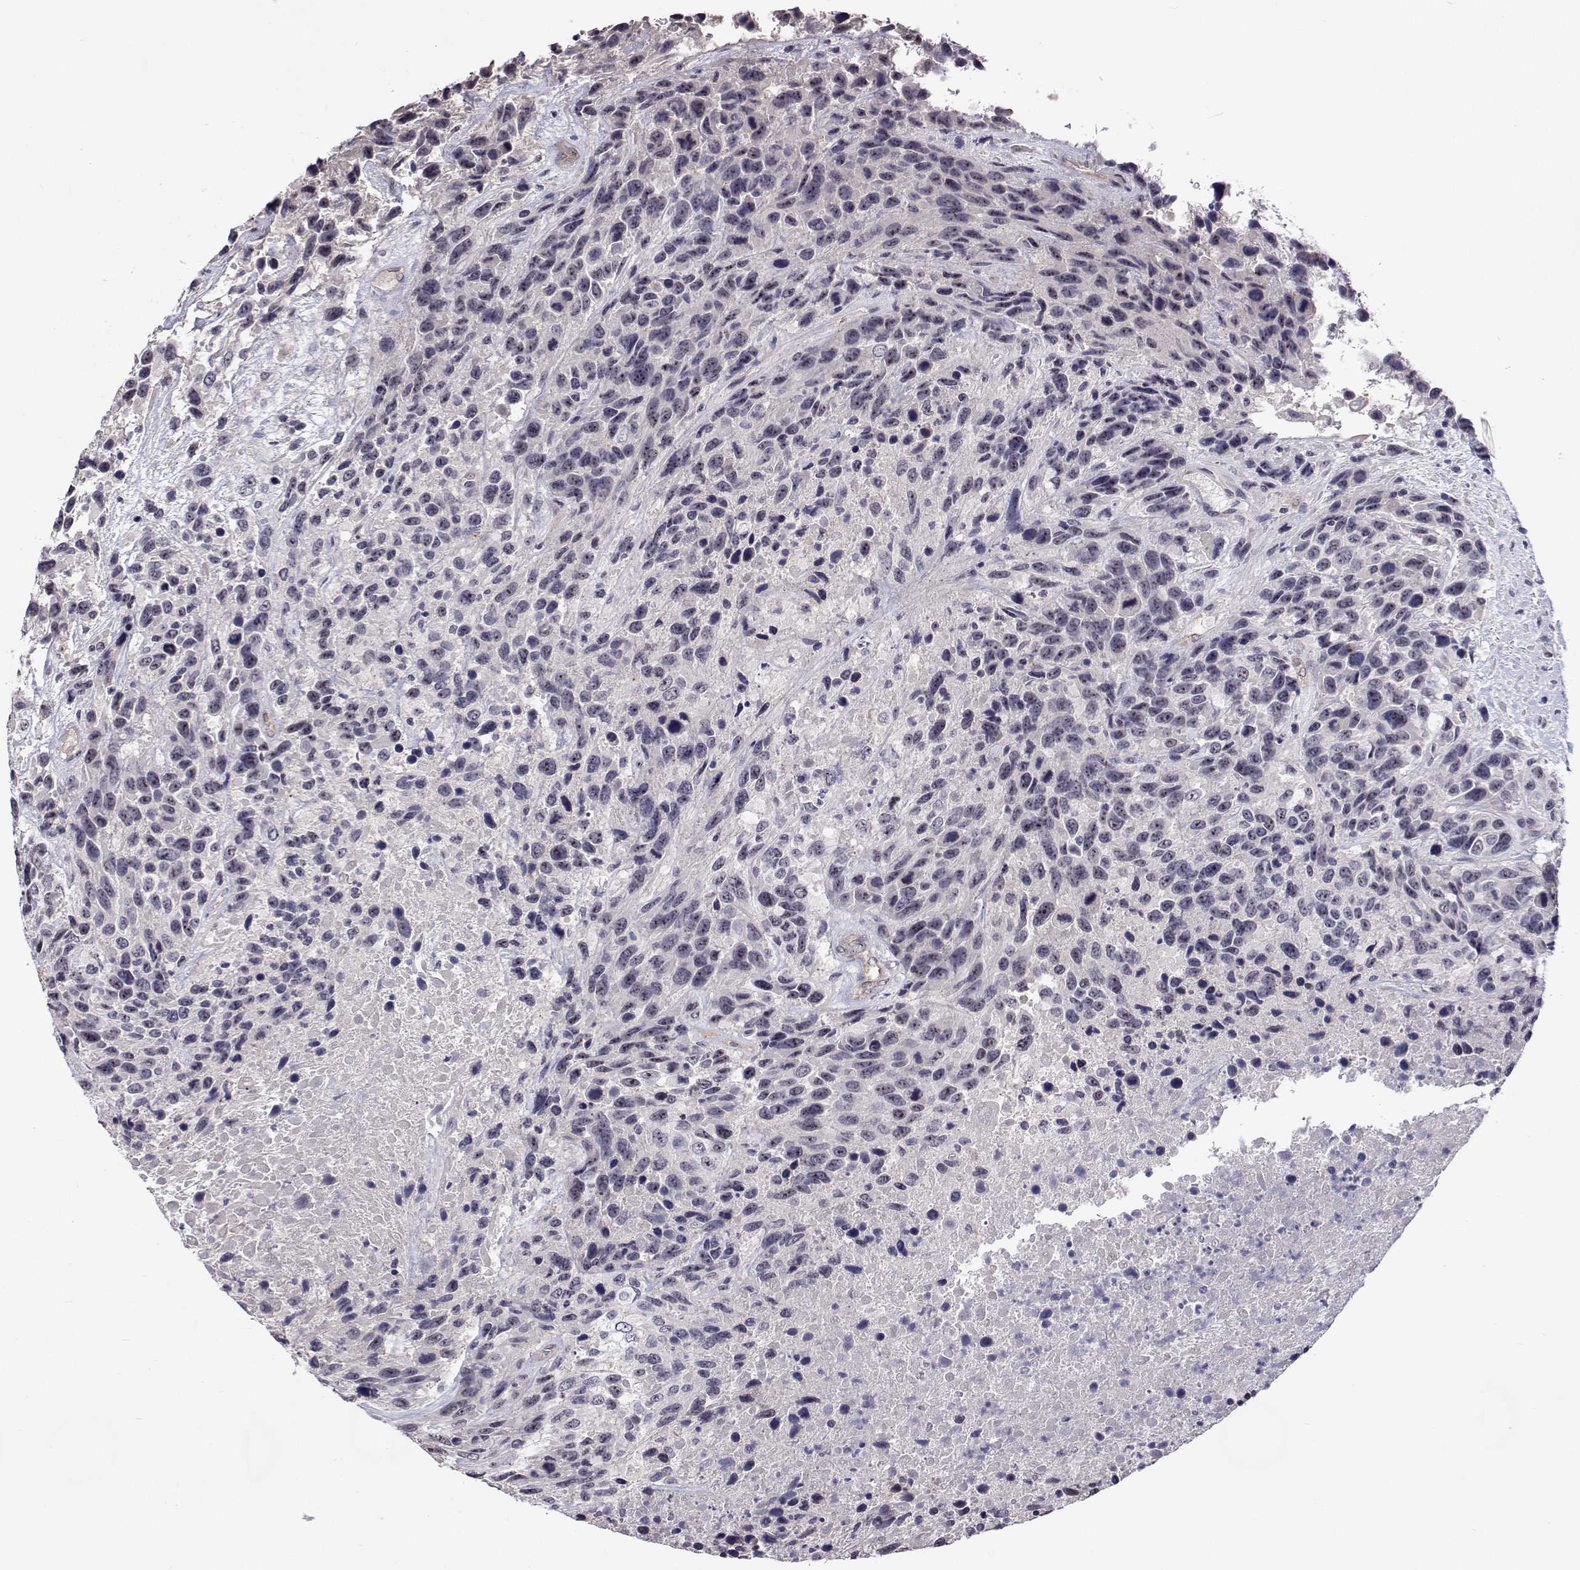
{"staining": {"intensity": "weak", "quantity": "<25%", "location": "nuclear"}, "tissue": "urothelial cancer", "cell_type": "Tumor cells", "image_type": "cancer", "snomed": [{"axis": "morphology", "description": "Urothelial carcinoma, High grade"}, {"axis": "topography", "description": "Urinary bladder"}], "caption": "This is a histopathology image of IHC staining of urothelial carcinoma (high-grade), which shows no expression in tumor cells. The staining was performed using DAB to visualize the protein expression in brown, while the nuclei were stained in blue with hematoxylin (Magnification: 20x).", "gene": "NHP2", "patient": {"sex": "female", "age": 70}}